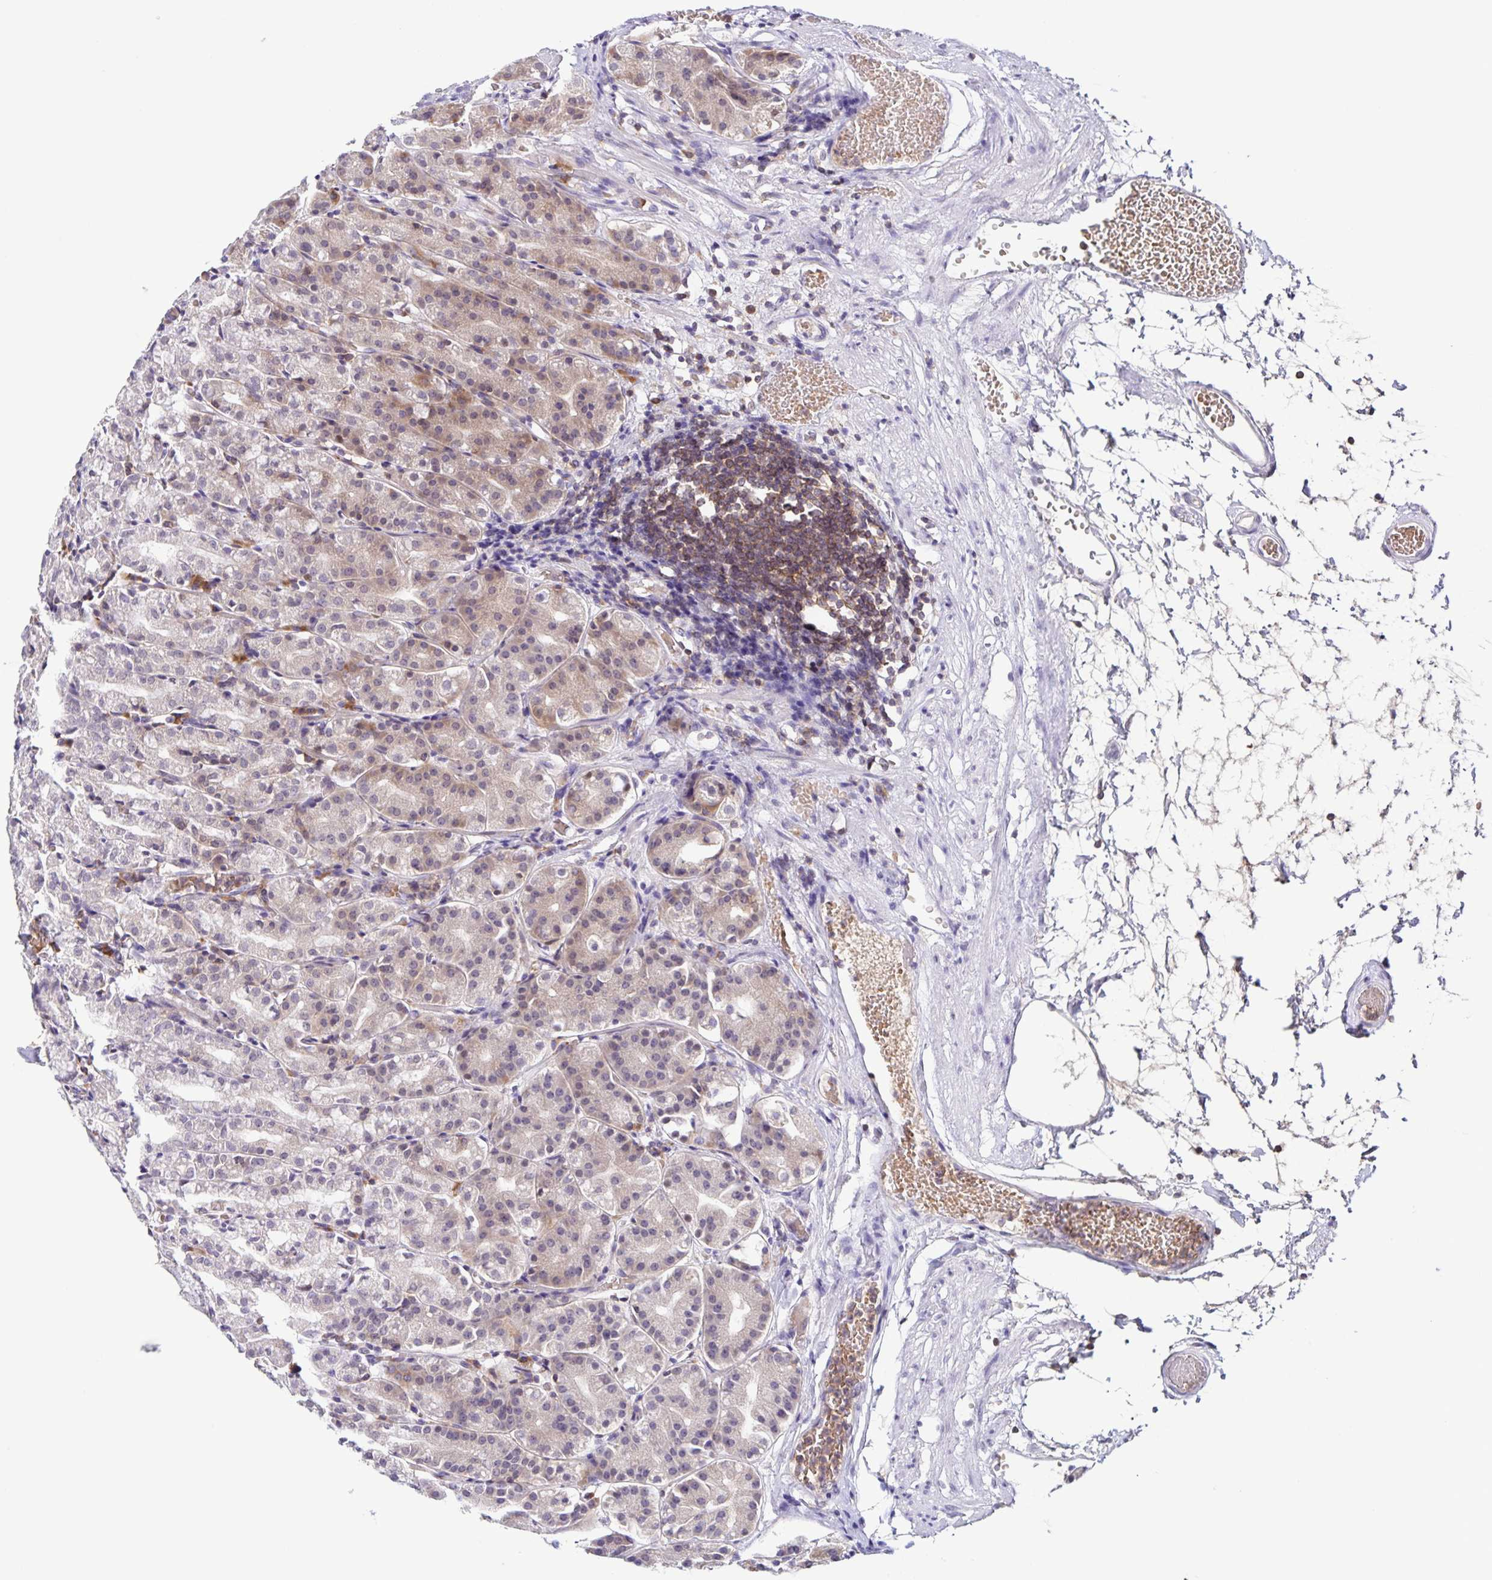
{"staining": {"intensity": "weak", "quantity": "25%-75%", "location": "cytoplasmic/membranous,nuclear"}, "tissue": "stomach", "cell_type": "Glandular cells", "image_type": "normal", "snomed": [{"axis": "morphology", "description": "Normal tissue, NOS"}, {"axis": "topography", "description": "Stomach"}], "caption": "This is a micrograph of IHC staining of benign stomach, which shows weak expression in the cytoplasmic/membranous,nuclear of glandular cells.", "gene": "STPG4", "patient": {"sex": "female", "age": 57}}